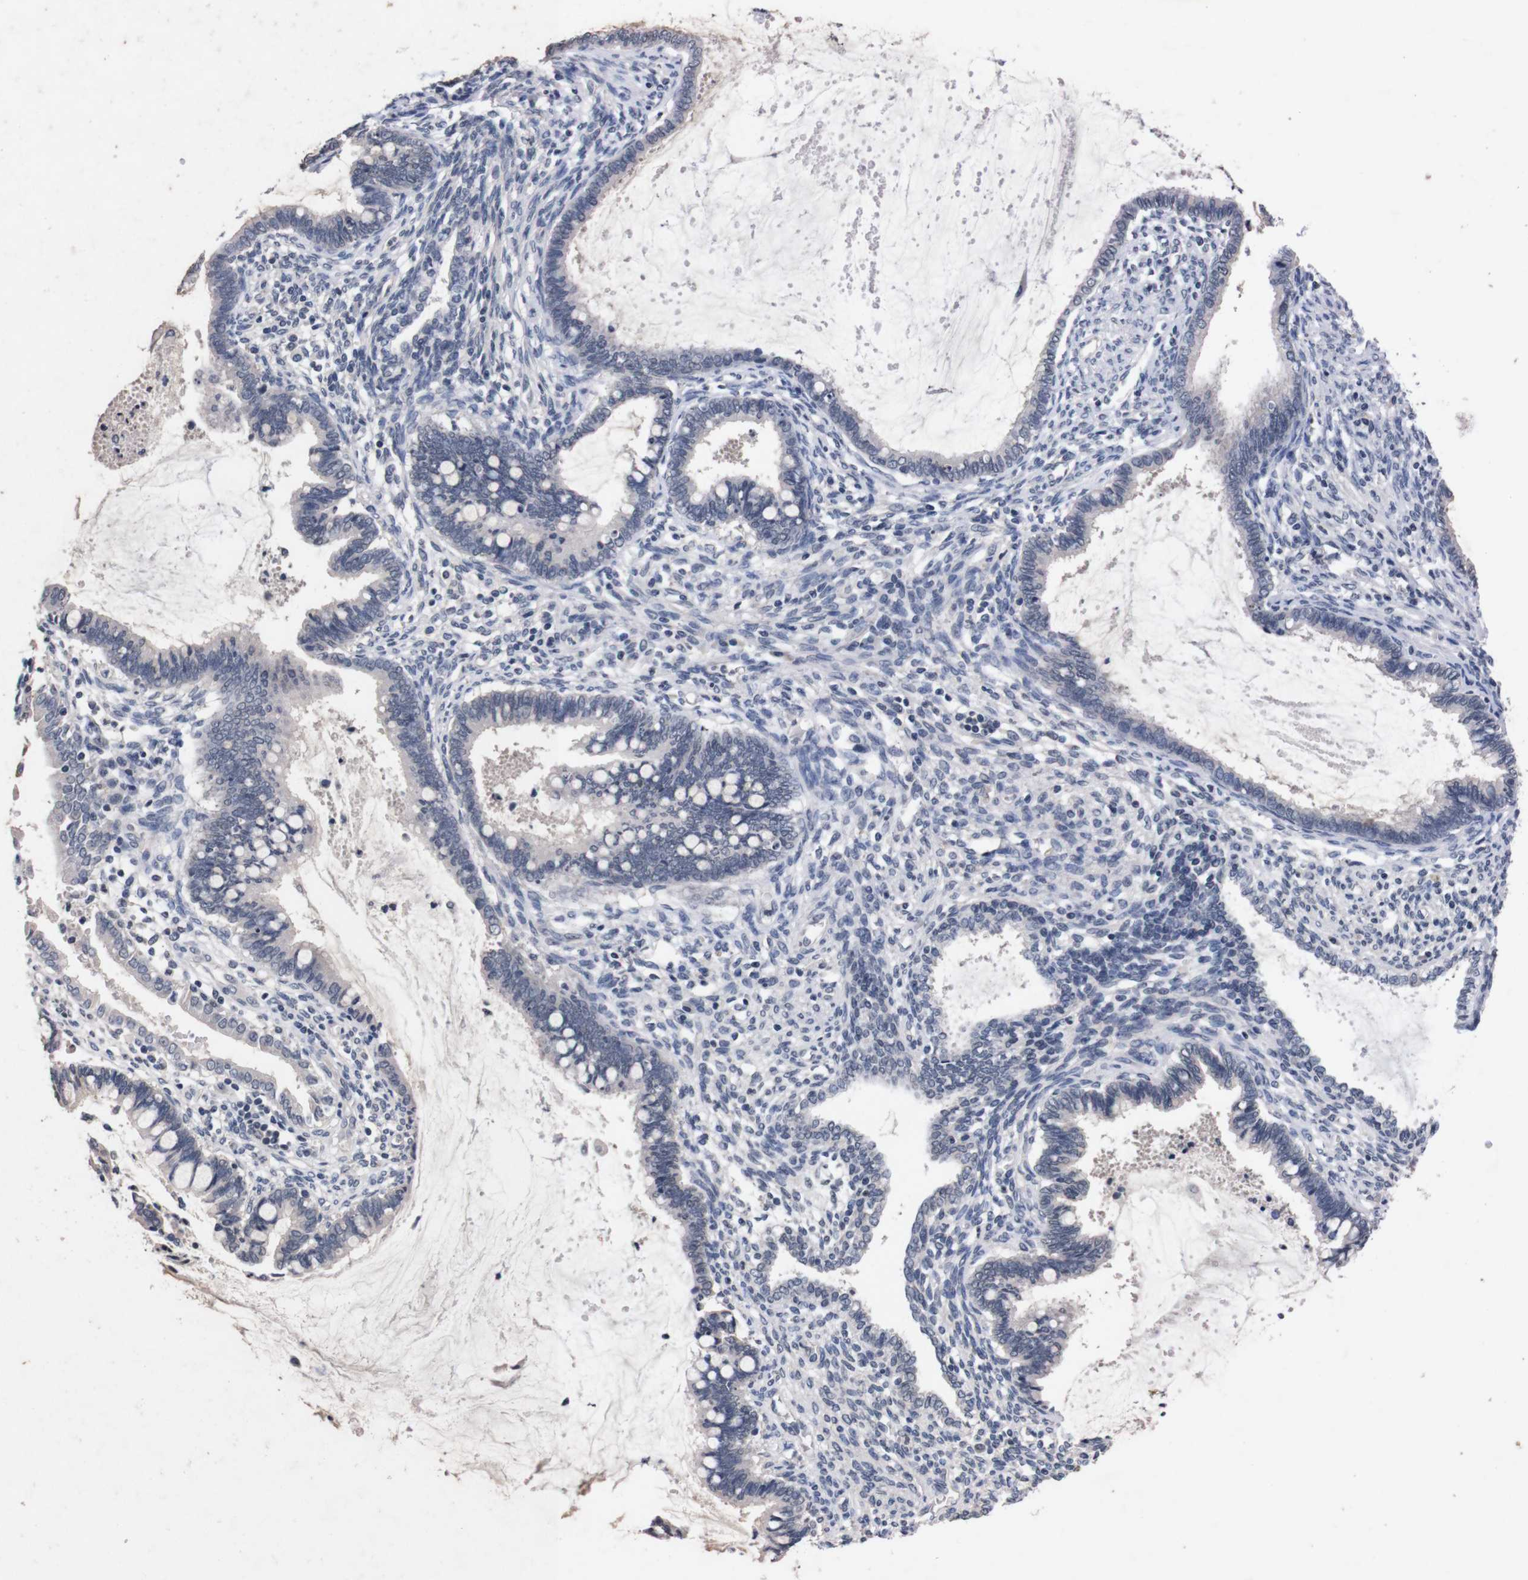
{"staining": {"intensity": "negative", "quantity": "none", "location": "none"}, "tissue": "cervical cancer", "cell_type": "Tumor cells", "image_type": "cancer", "snomed": [{"axis": "morphology", "description": "Adenocarcinoma, NOS"}, {"axis": "topography", "description": "Cervix"}], "caption": "This is an immunohistochemistry (IHC) histopathology image of human cervical cancer. There is no expression in tumor cells.", "gene": "TNFRSF21", "patient": {"sex": "female", "age": 44}}